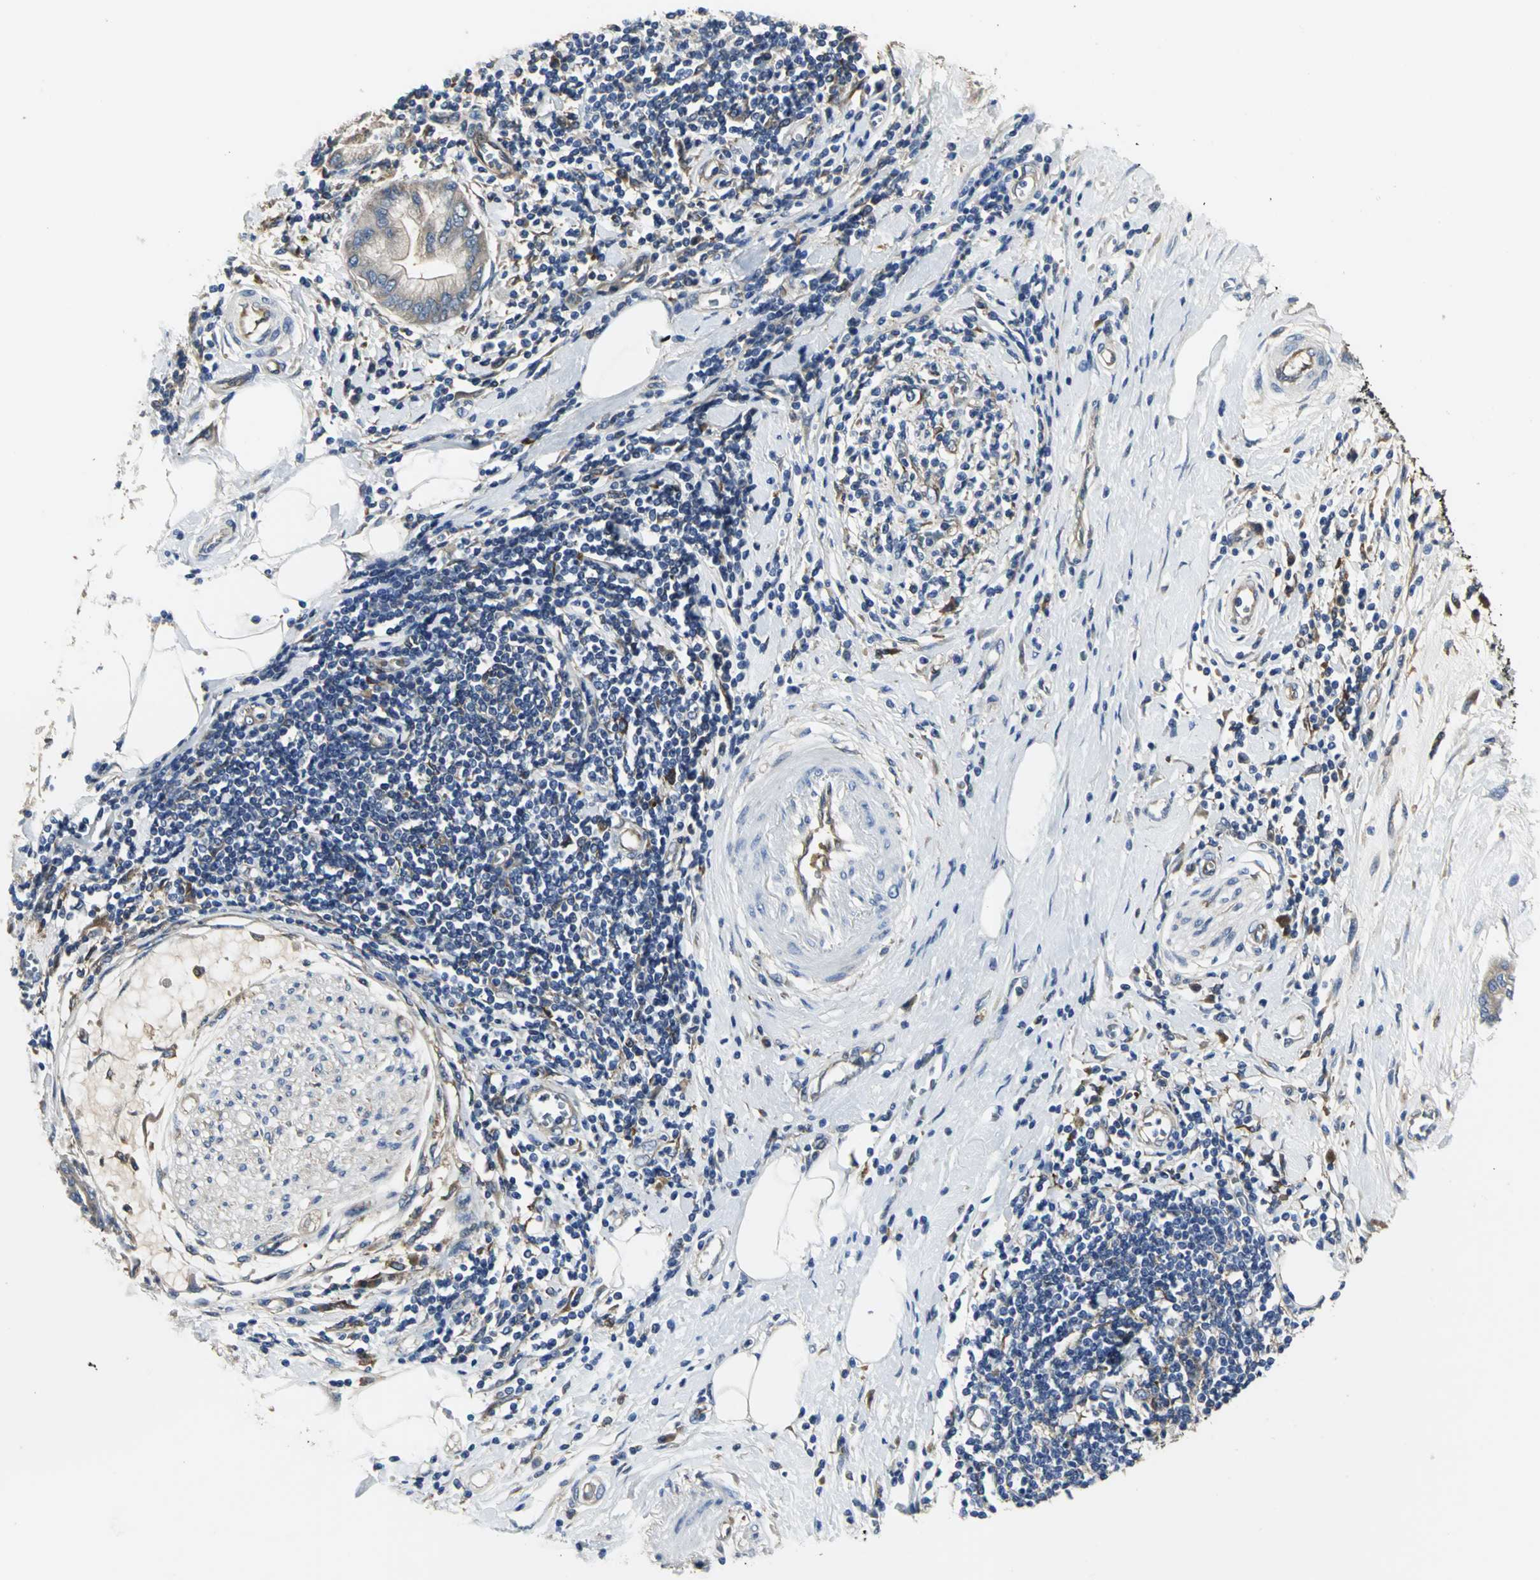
{"staining": {"intensity": "weak", "quantity": "25%-75%", "location": "cytoplasmic/membranous"}, "tissue": "pancreatic cancer", "cell_type": "Tumor cells", "image_type": "cancer", "snomed": [{"axis": "morphology", "description": "Adenocarcinoma, NOS"}, {"axis": "morphology", "description": "Adenocarcinoma, metastatic, NOS"}, {"axis": "topography", "description": "Lymph node"}, {"axis": "topography", "description": "Pancreas"}, {"axis": "topography", "description": "Duodenum"}], "caption": "IHC histopathology image of pancreatic adenocarcinoma stained for a protein (brown), which reveals low levels of weak cytoplasmic/membranous positivity in approximately 25%-75% of tumor cells.", "gene": "CHRNB1", "patient": {"sex": "female", "age": 64}}